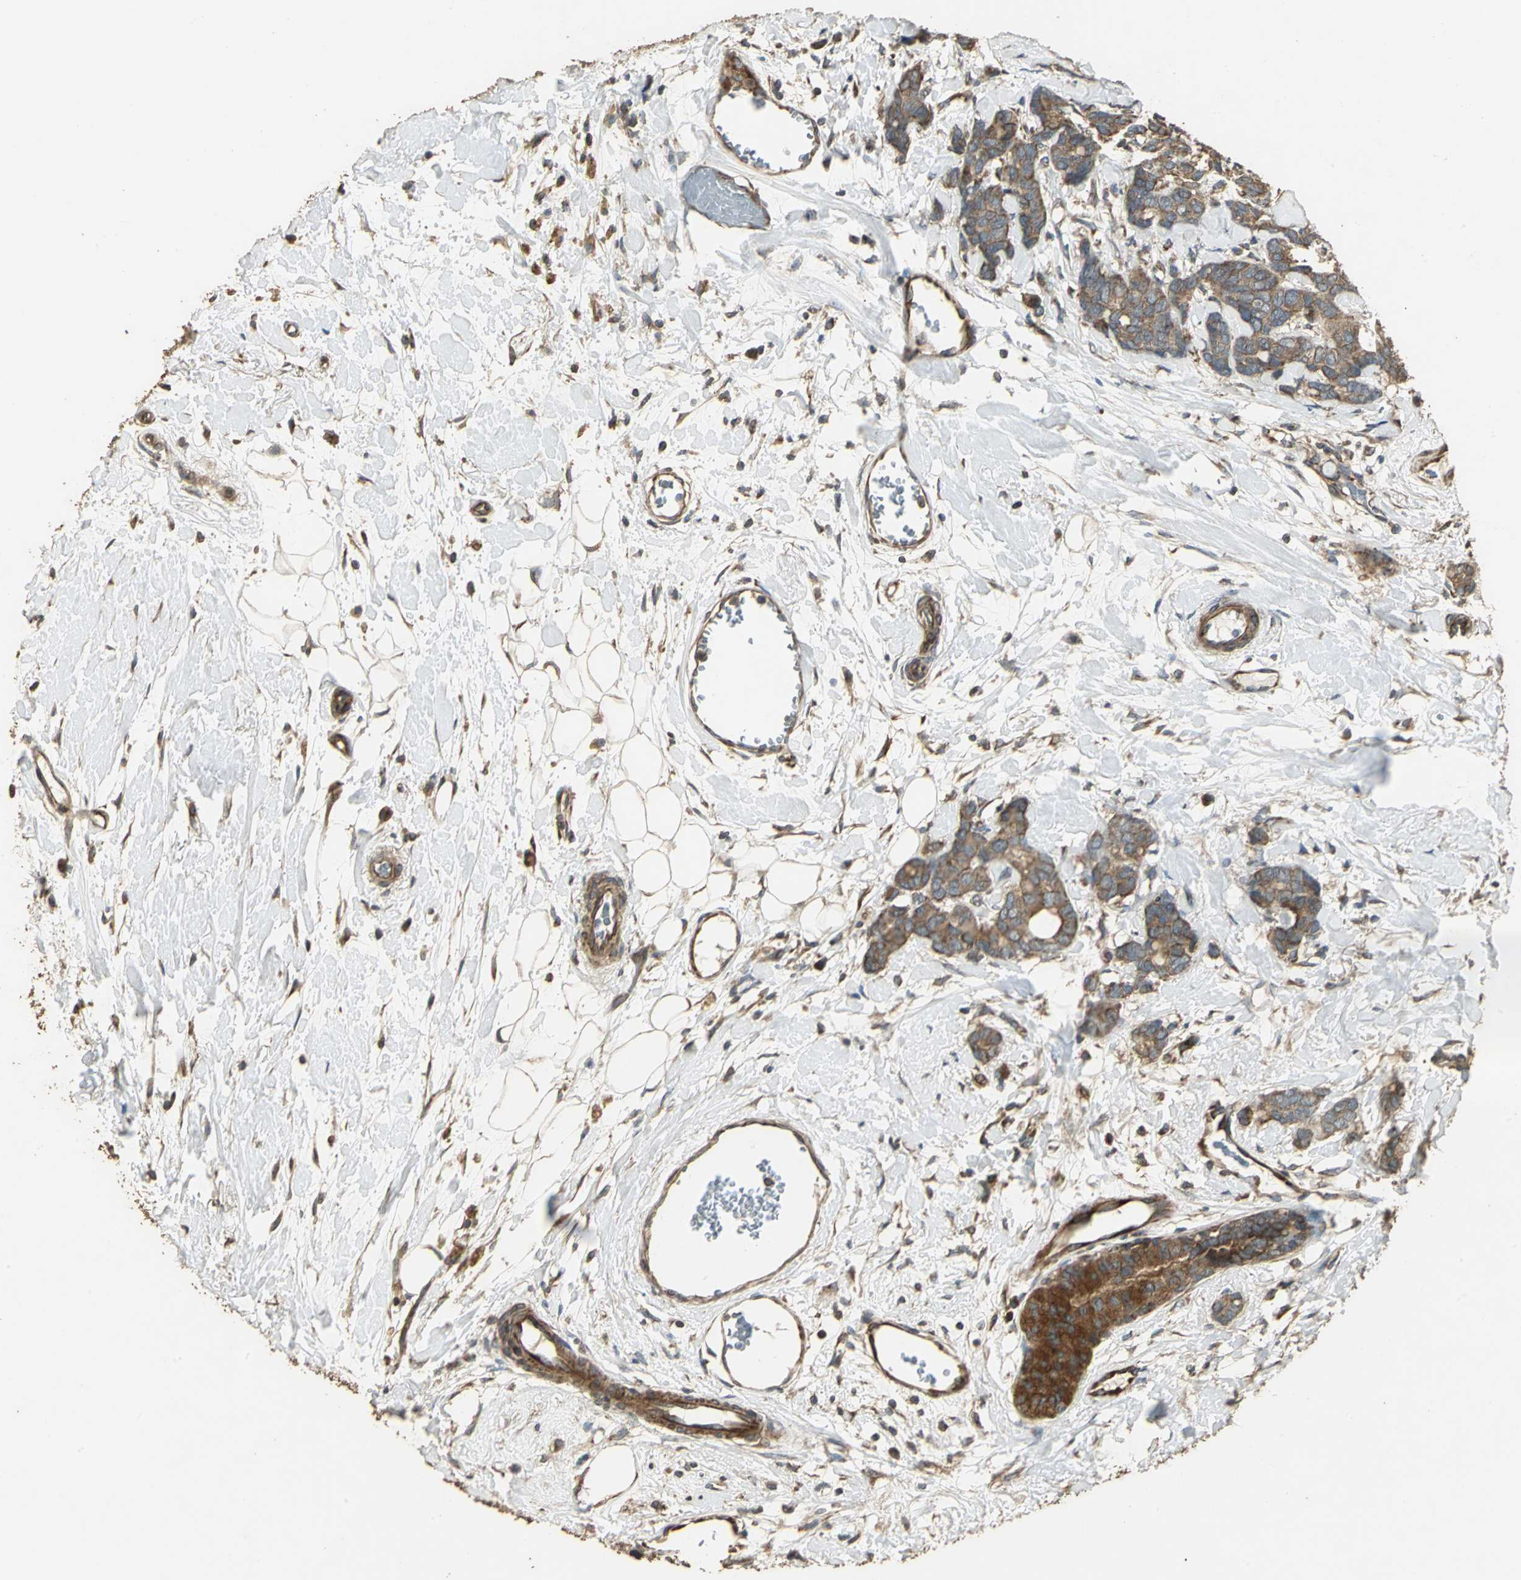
{"staining": {"intensity": "strong", "quantity": ">75%", "location": "cytoplasmic/membranous"}, "tissue": "breast cancer", "cell_type": "Tumor cells", "image_type": "cancer", "snomed": [{"axis": "morphology", "description": "Duct carcinoma"}, {"axis": "topography", "description": "Breast"}], "caption": "Immunohistochemical staining of breast cancer (intraductal carcinoma) demonstrates high levels of strong cytoplasmic/membranous protein positivity in approximately >75% of tumor cells. Using DAB (3,3'-diaminobenzidine) (brown) and hematoxylin (blue) stains, captured at high magnification using brightfield microscopy.", "gene": "KANK1", "patient": {"sex": "female", "age": 87}}